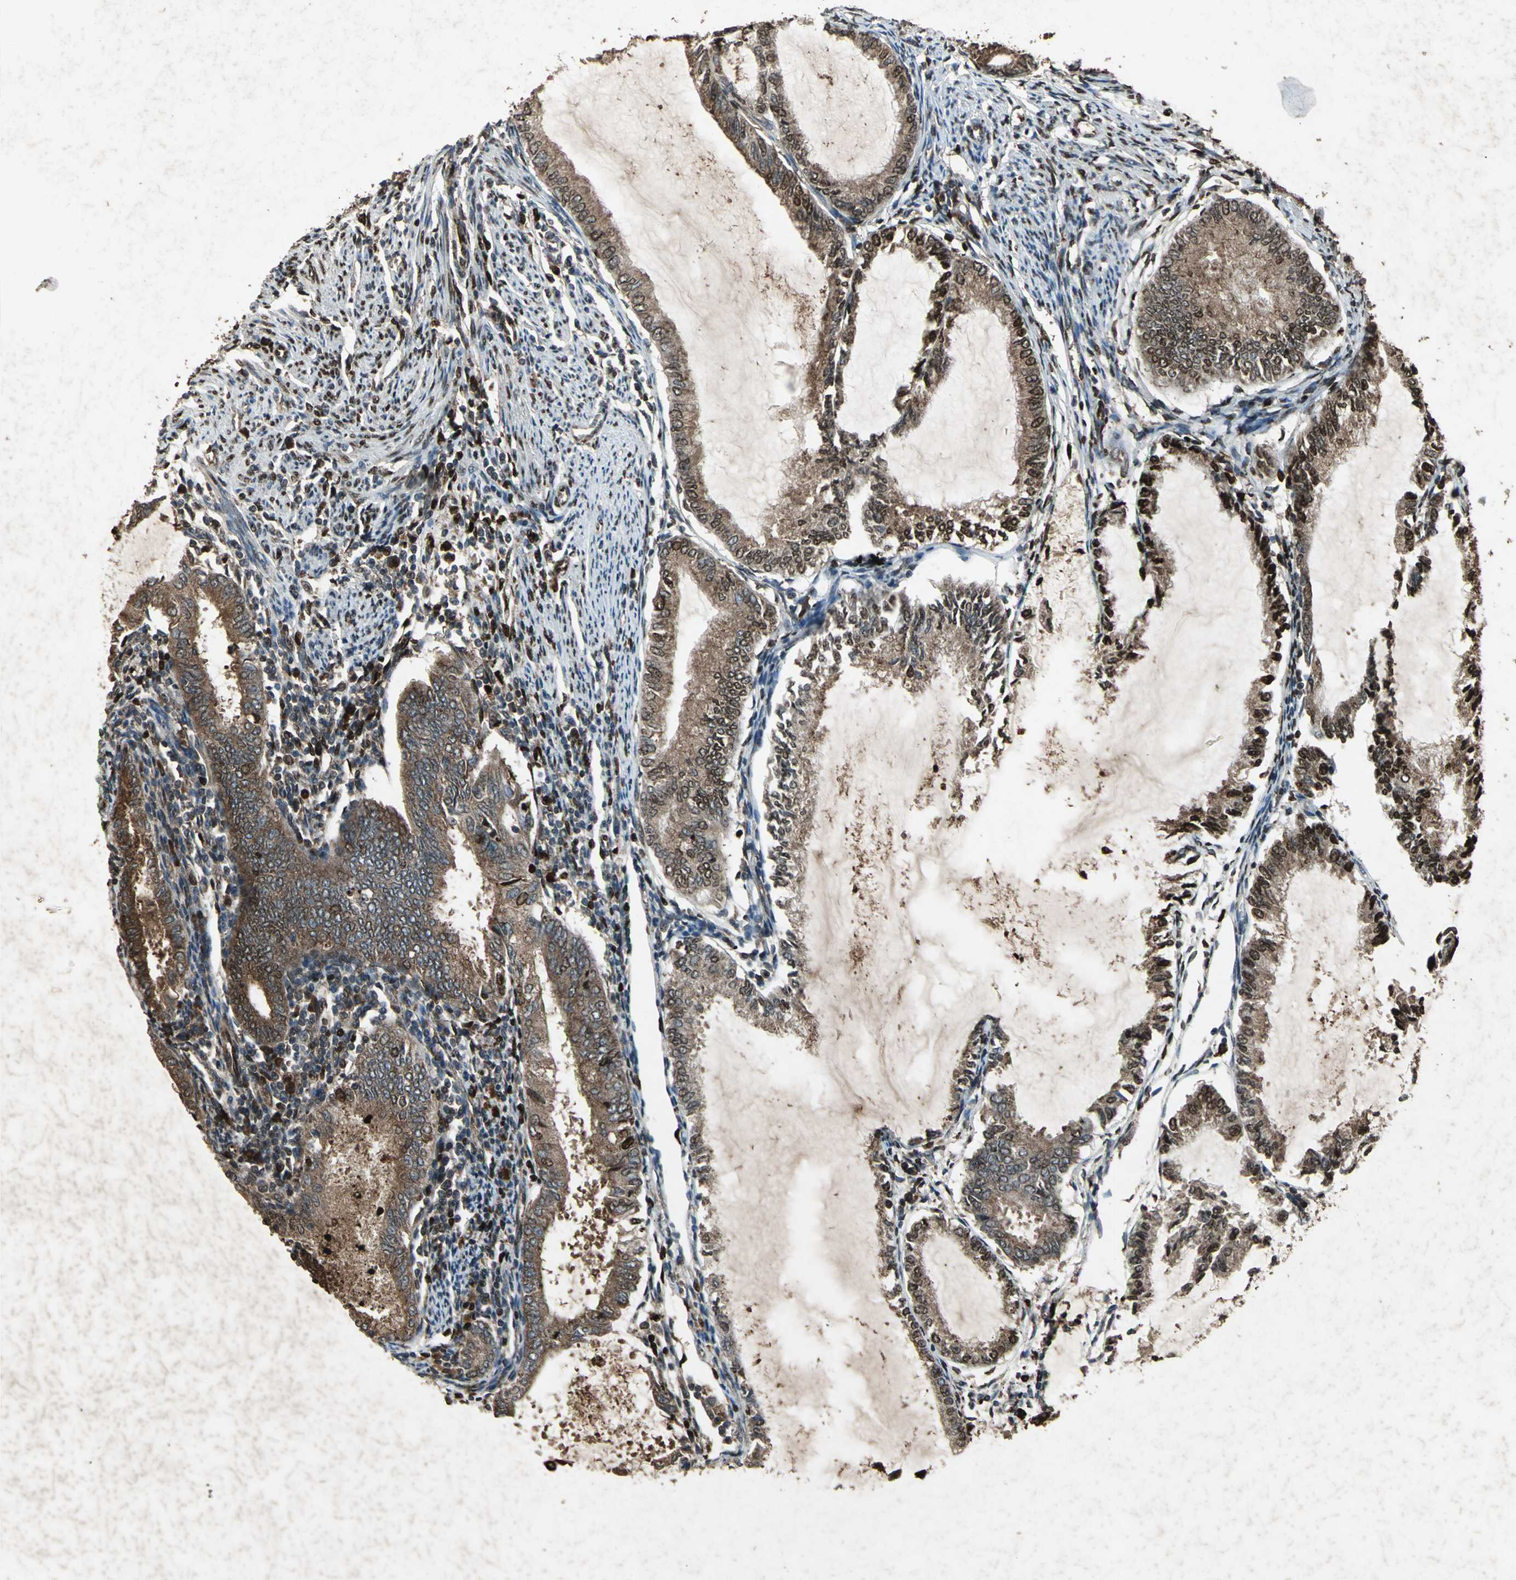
{"staining": {"intensity": "strong", "quantity": ">75%", "location": "cytoplasmic/membranous,nuclear"}, "tissue": "endometrial cancer", "cell_type": "Tumor cells", "image_type": "cancer", "snomed": [{"axis": "morphology", "description": "Adenocarcinoma, NOS"}, {"axis": "topography", "description": "Endometrium"}], "caption": "This micrograph displays endometrial cancer (adenocarcinoma) stained with immunohistochemistry to label a protein in brown. The cytoplasmic/membranous and nuclear of tumor cells show strong positivity for the protein. Nuclei are counter-stained blue.", "gene": "SEPTIN4", "patient": {"sex": "female", "age": 86}}